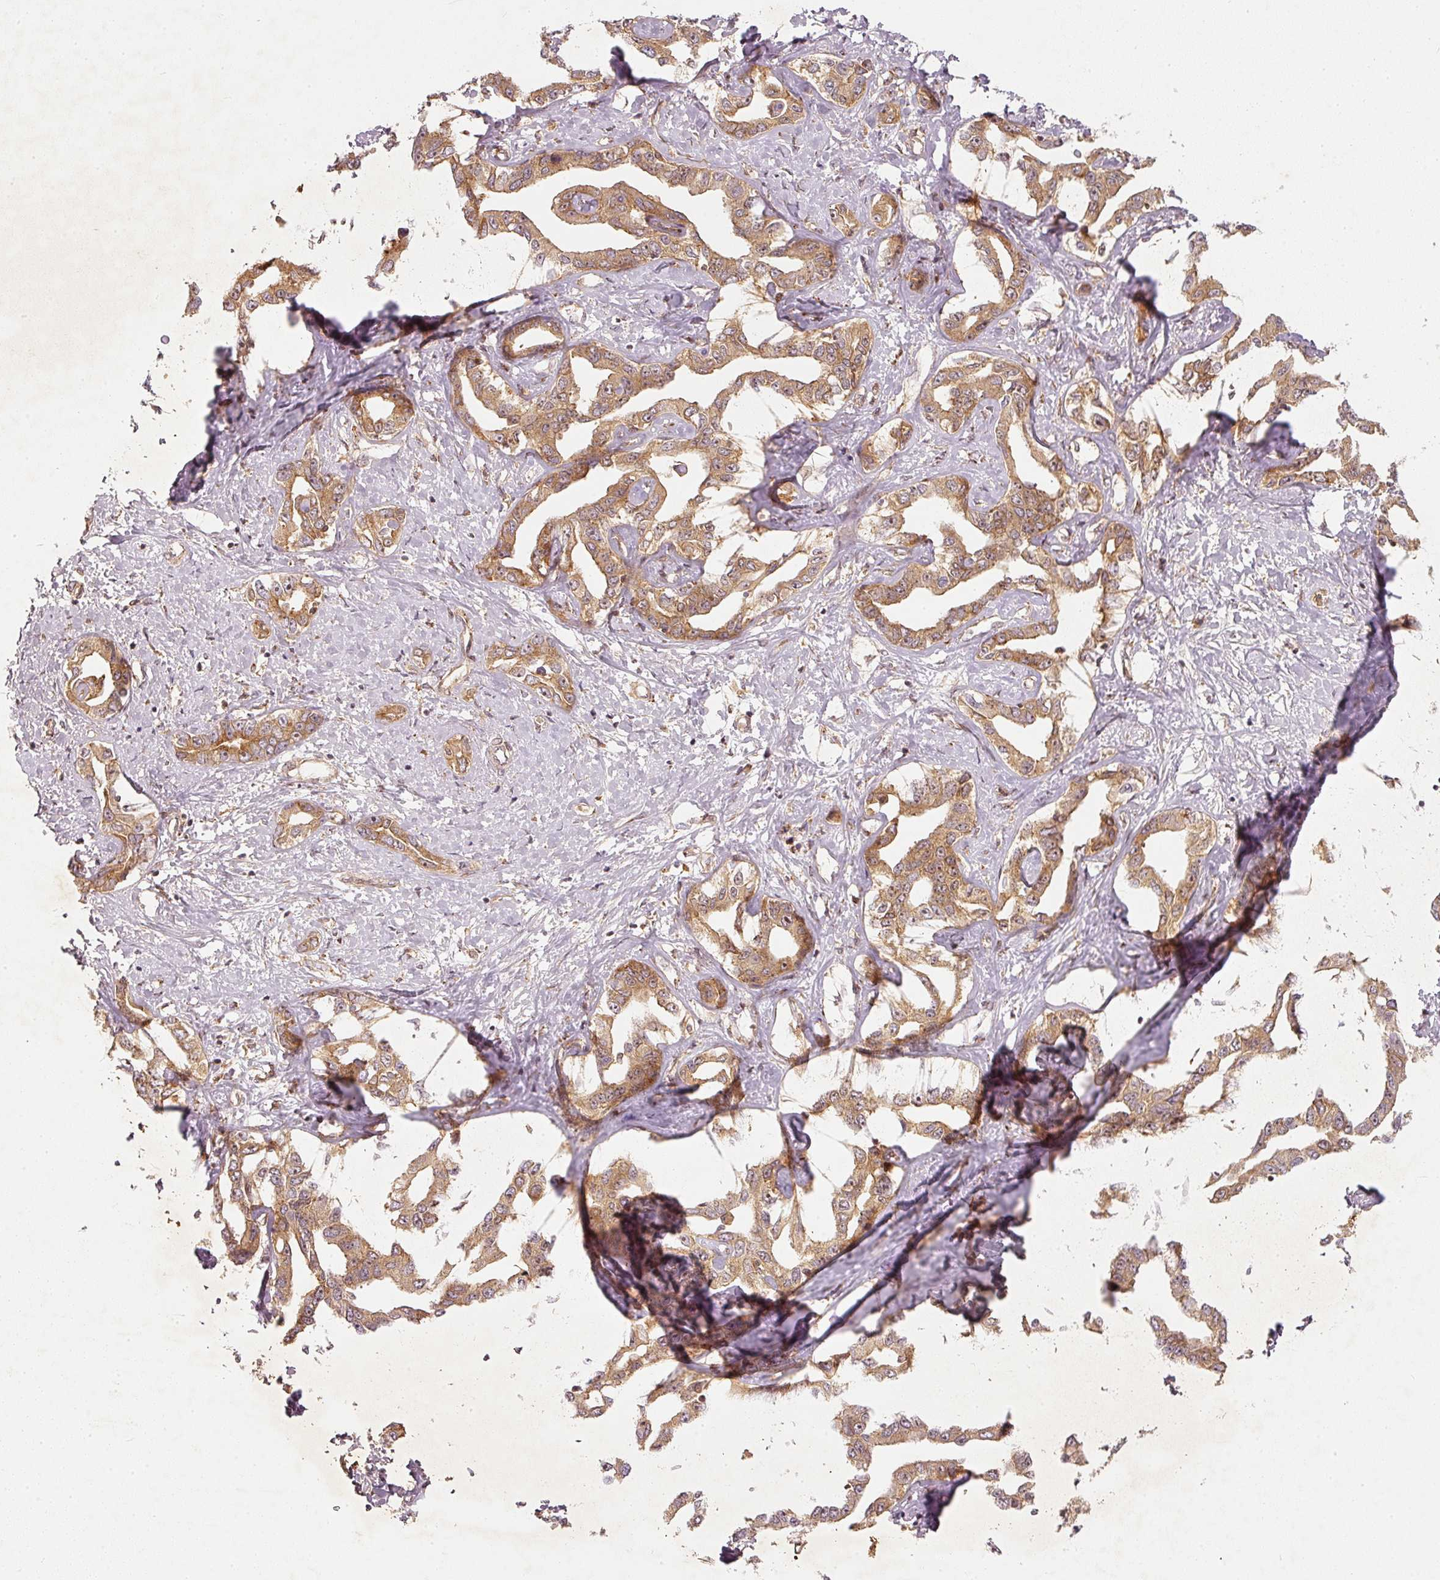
{"staining": {"intensity": "moderate", "quantity": ">75%", "location": "cytoplasmic/membranous"}, "tissue": "liver cancer", "cell_type": "Tumor cells", "image_type": "cancer", "snomed": [{"axis": "morphology", "description": "Cholangiocarcinoma"}, {"axis": "topography", "description": "Liver"}], "caption": "Liver cancer (cholangiocarcinoma) stained with a protein marker reveals moderate staining in tumor cells.", "gene": "ZNF580", "patient": {"sex": "male", "age": 59}}